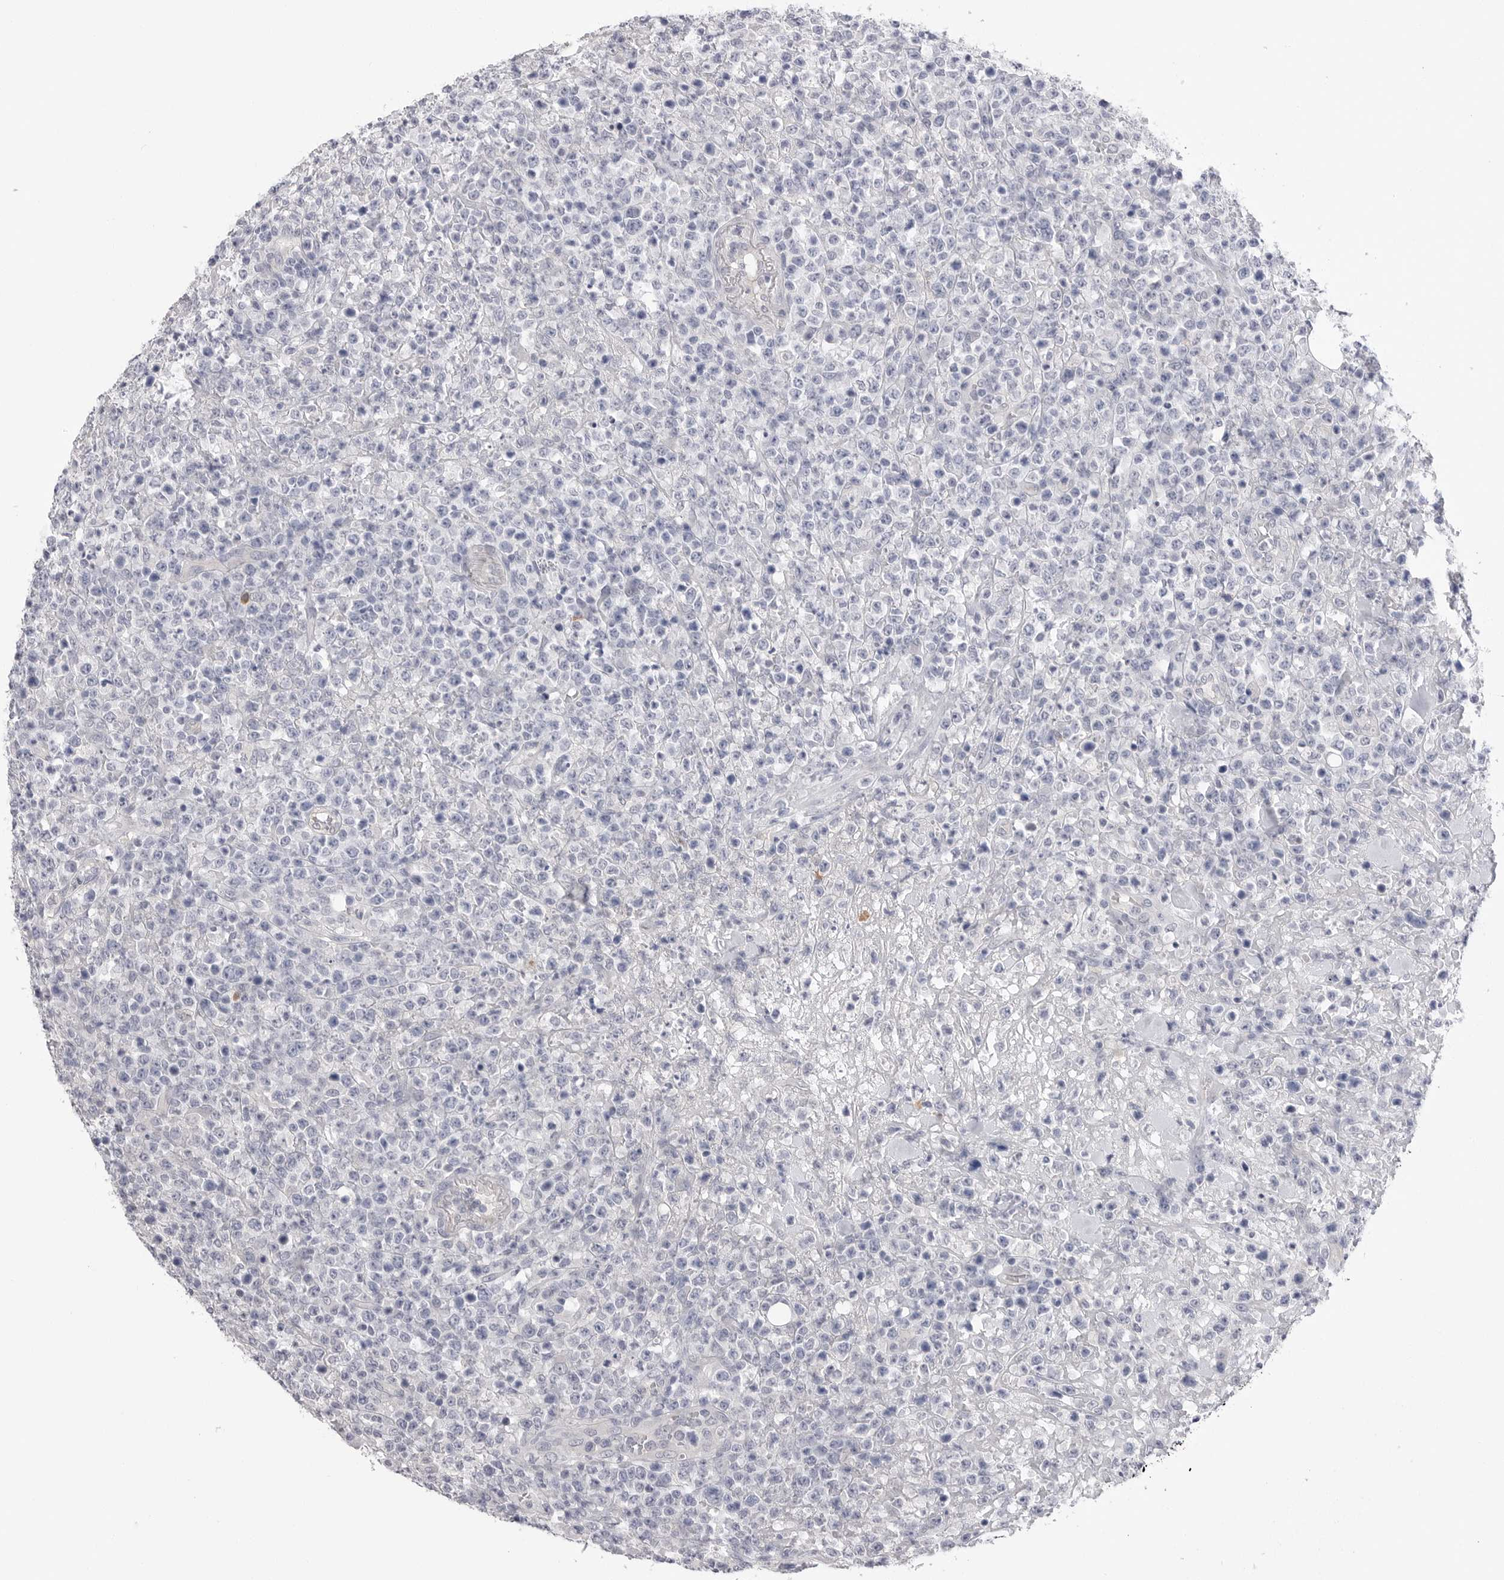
{"staining": {"intensity": "negative", "quantity": "none", "location": "none"}, "tissue": "lymphoma", "cell_type": "Tumor cells", "image_type": "cancer", "snomed": [{"axis": "morphology", "description": "Malignant lymphoma, non-Hodgkin's type, High grade"}, {"axis": "topography", "description": "Colon"}], "caption": "Tumor cells show no significant expression in lymphoma.", "gene": "DLGAP3", "patient": {"sex": "female", "age": 53}}